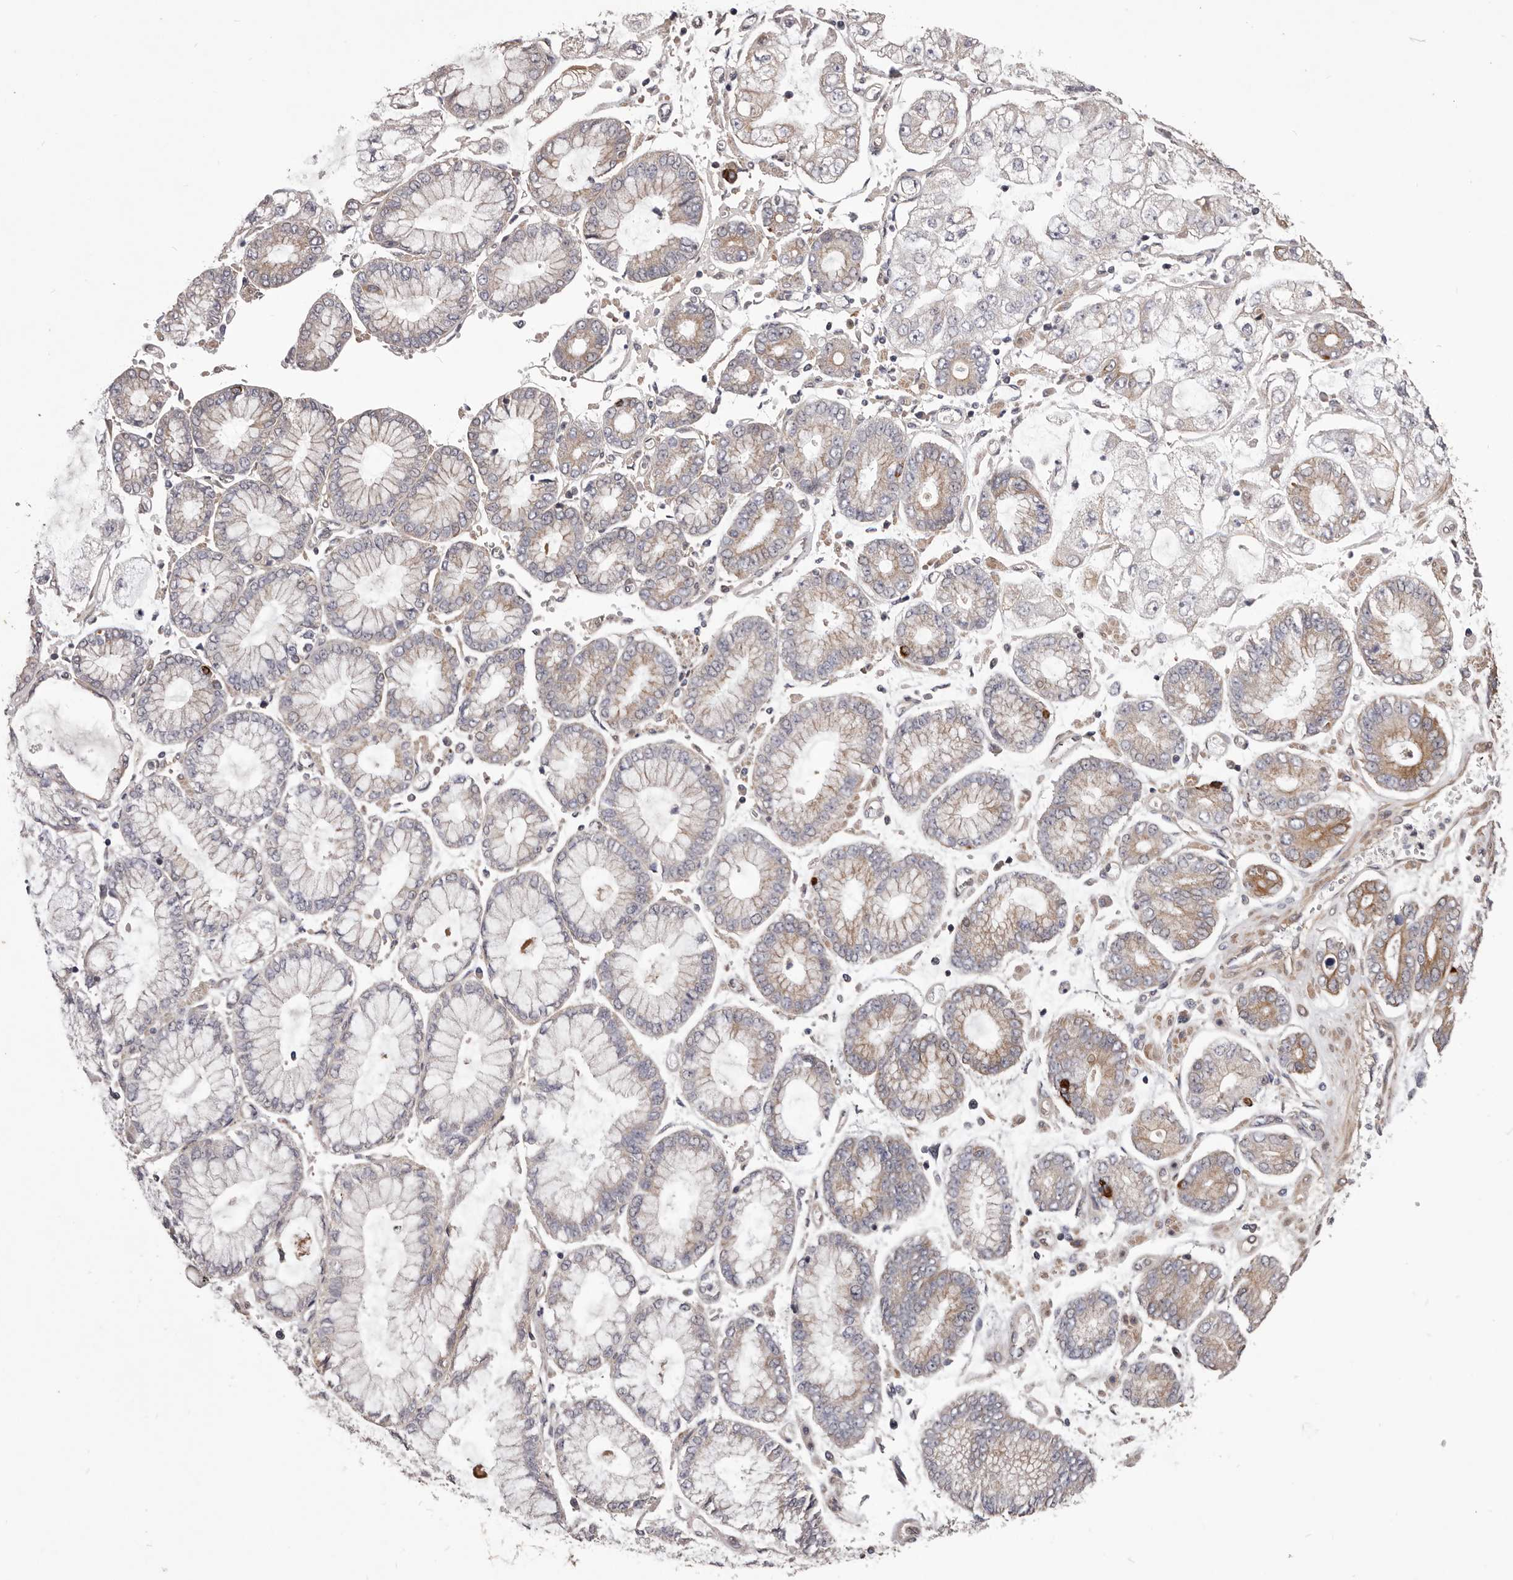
{"staining": {"intensity": "moderate", "quantity": "<25%", "location": "cytoplasmic/membranous"}, "tissue": "stomach cancer", "cell_type": "Tumor cells", "image_type": "cancer", "snomed": [{"axis": "morphology", "description": "Adenocarcinoma, NOS"}, {"axis": "topography", "description": "Stomach"}], "caption": "Stomach cancer stained with a protein marker exhibits moderate staining in tumor cells.", "gene": "CELF3", "patient": {"sex": "male", "age": 76}}